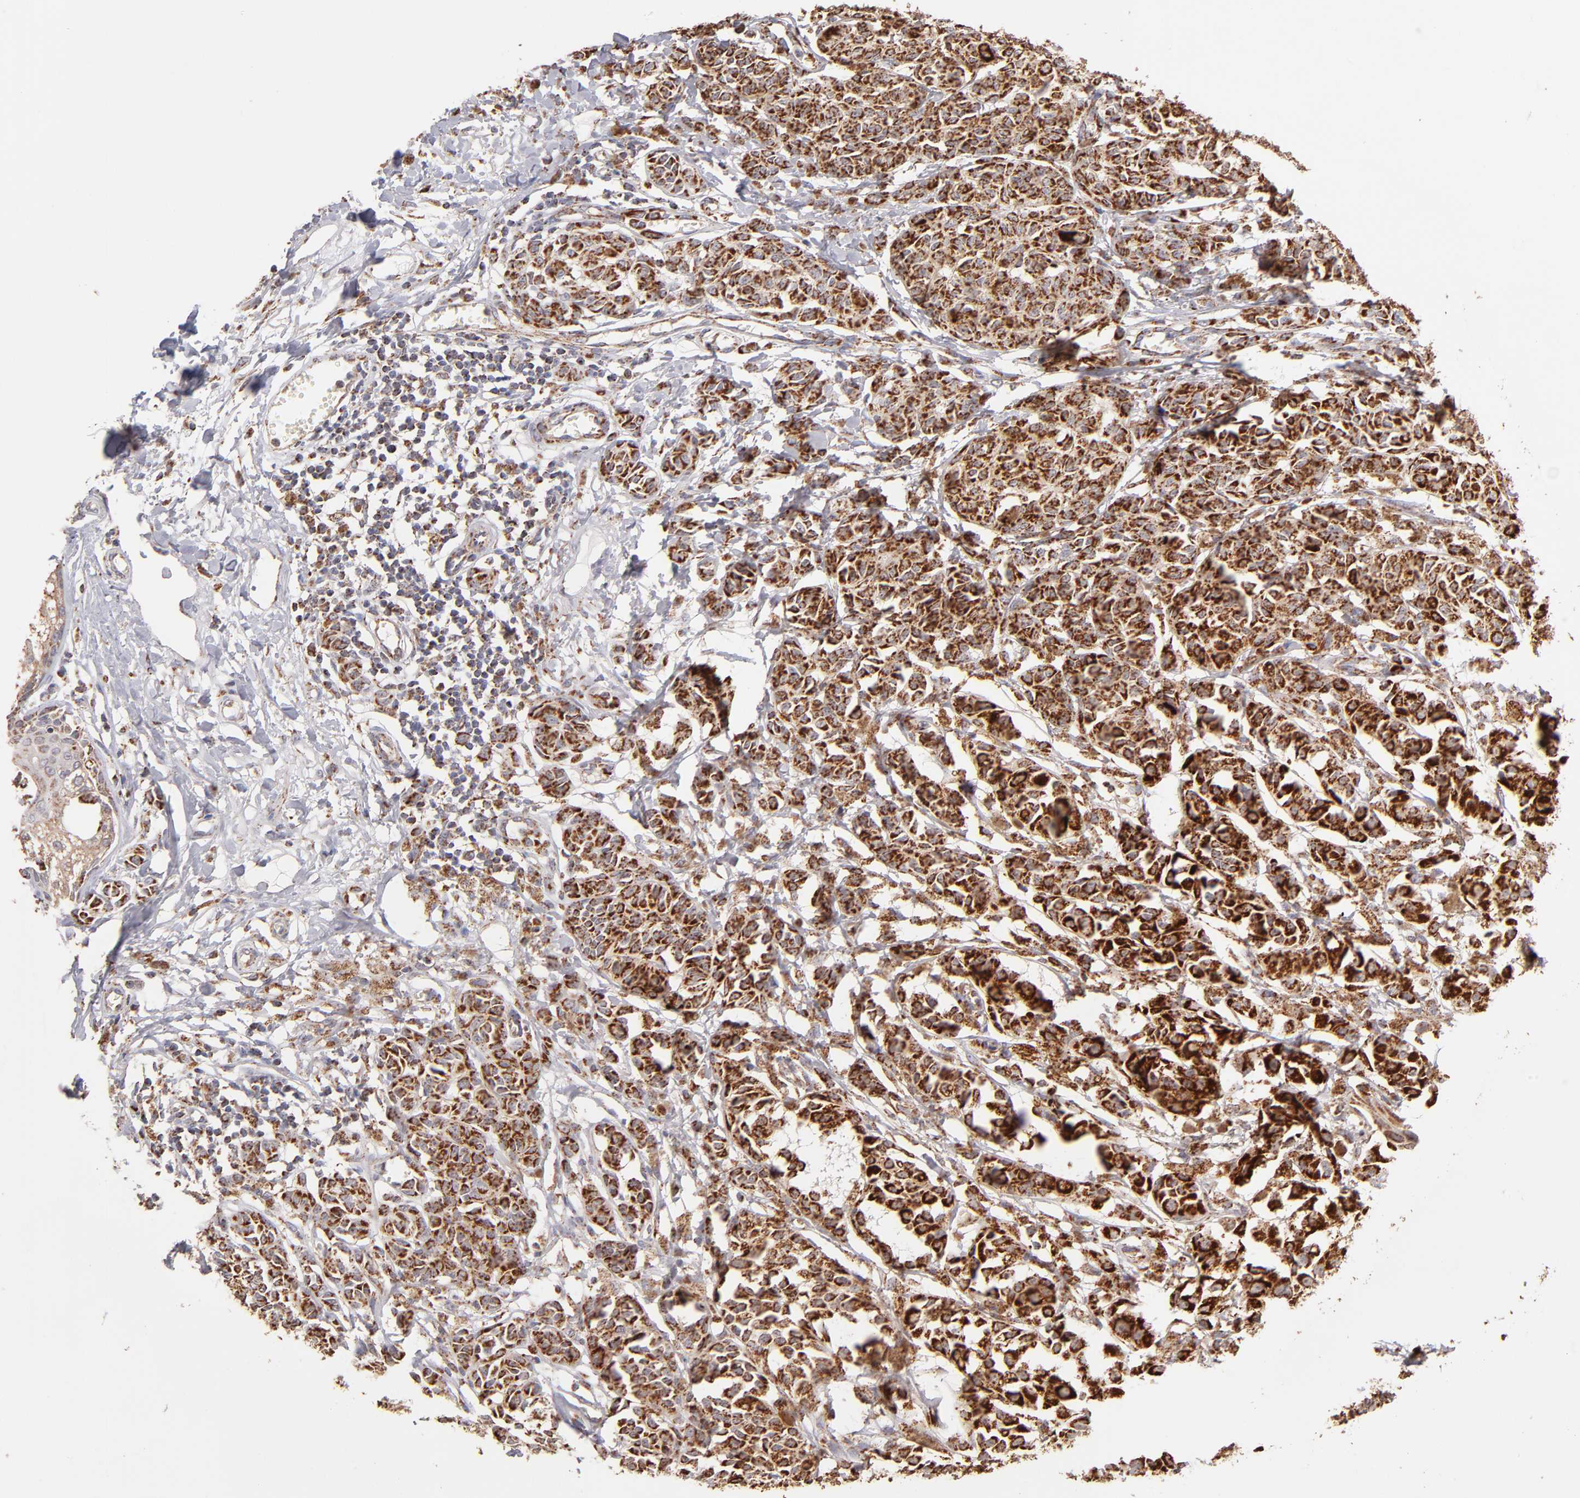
{"staining": {"intensity": "strong", "quantity": ">75%", "location": "cytoplasmic/membranous"}, "tissue": "melanoma", "cell_type": "Tumor cells", "image_type": "cancer", "snomed": [{"axis": "morphology", "description": "Malignant melanoma, NOS"}, {"axis": "topography", "description": "Skin"}], "caption": "A high-resolution micrograph shows immunohistochemistry (IHC) staining of melanoma, which shows strong cytoplasmic/membranous staining in about >75% of tumor cells. (DAB (3,3'-diaminobenzidine) = brown stain, brightfield microscopy at high magnification).", "gene": "DLST", "patient": {"sex": "male", "age": 76}}